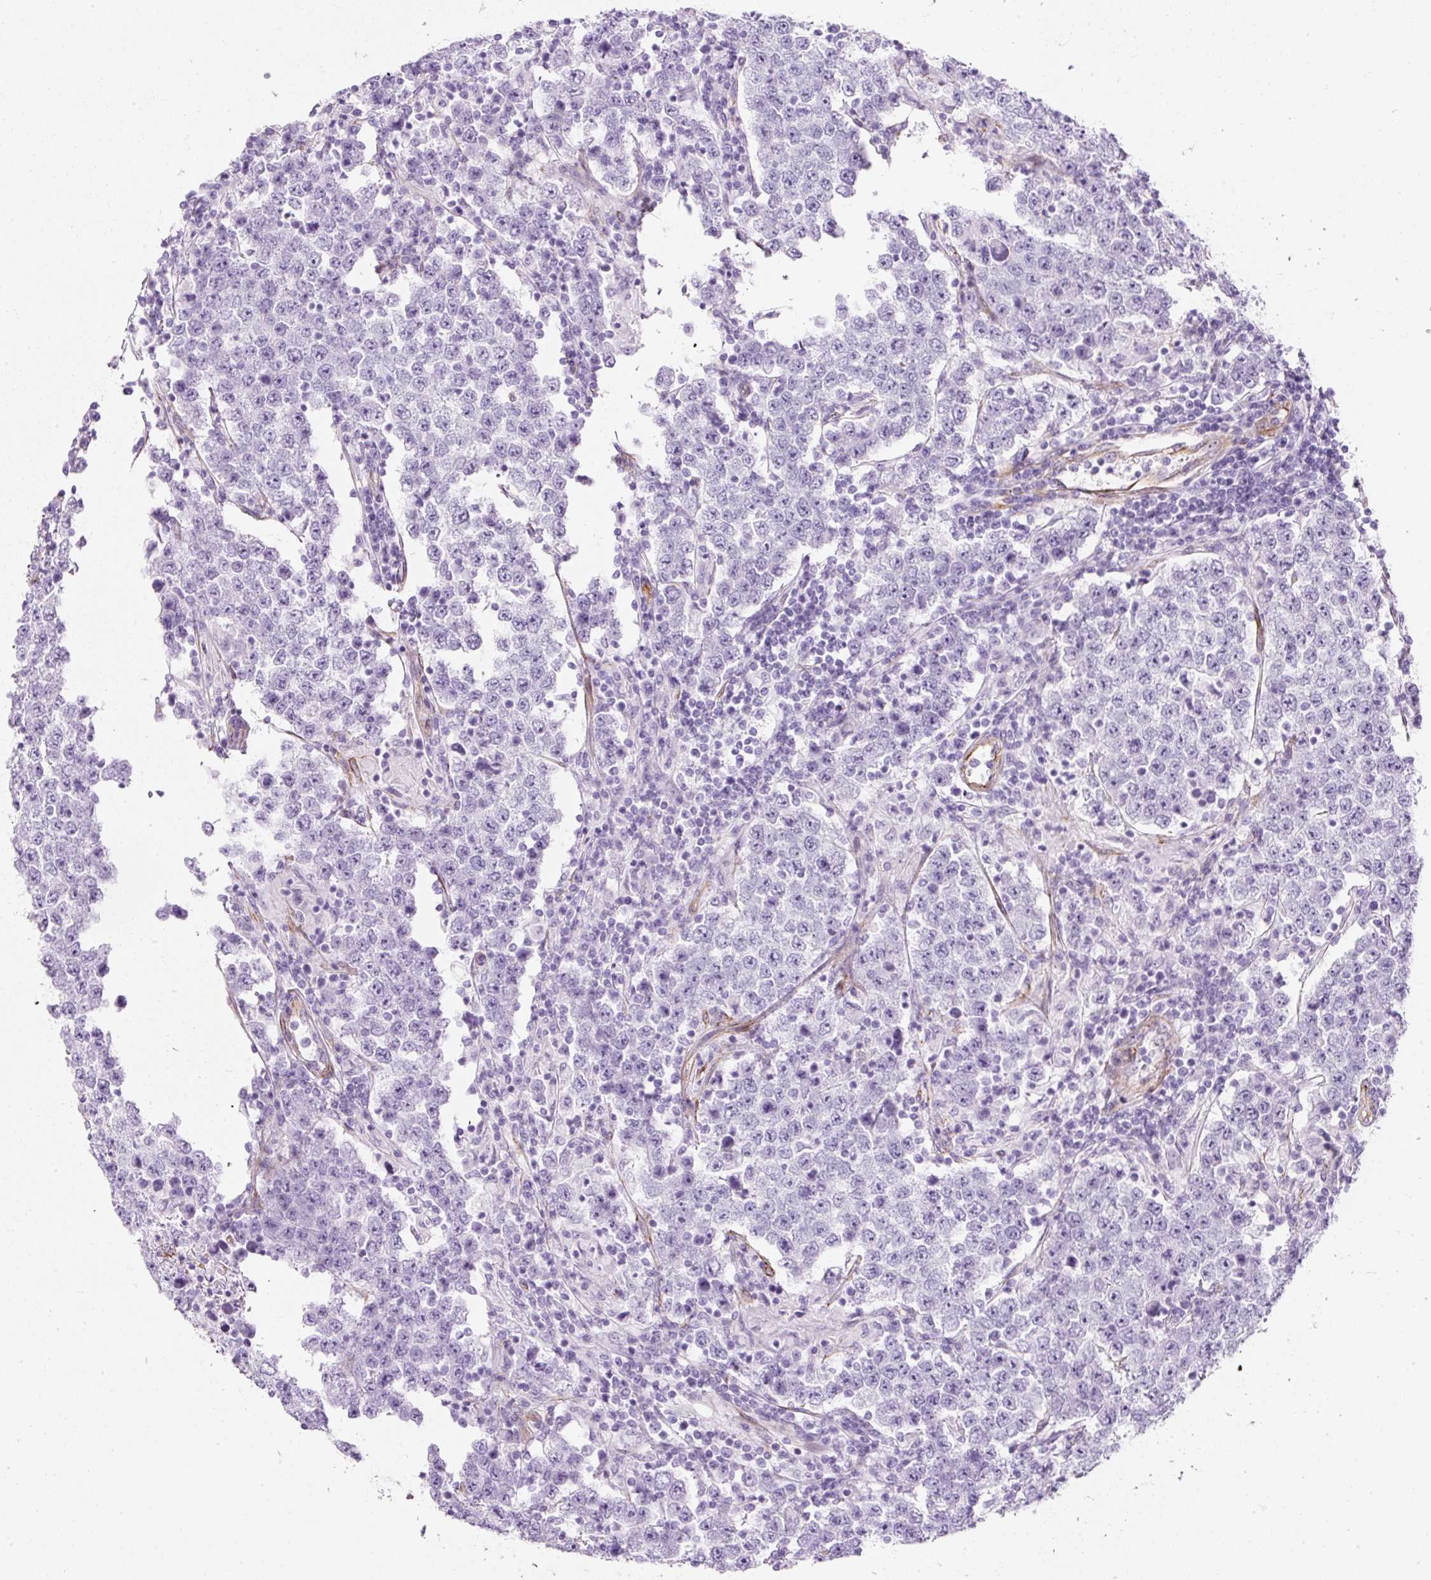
{"staining": {"intensity": "negative", "quantity": "none", "location": "none"}, "tissue": "testis cancer", "cell_type": "Tumor cells", "image_type": "cancer", "snomed": [{"axis": "morphology", "description": "Normal tissue, NOS"}, {"axis": "morphology", "description": "Urothelial carcinoma, High grade"}, {"axis": "morphology", "description": "Seminoma, NOS"}, {"axis": "morphology", "description": "Carcinoma, Embryonal, NOS"}, {"axis": "topography", "description": "Urinary bladder"}, {"axis": "topography", "description": "Testis"}], "caption": "This is an IHC photomicrograph of testis seminoma. There is no positivity in tumor cells.", "gene": "CAVIN3", "patient": {"sex": "male", "age": 41}}